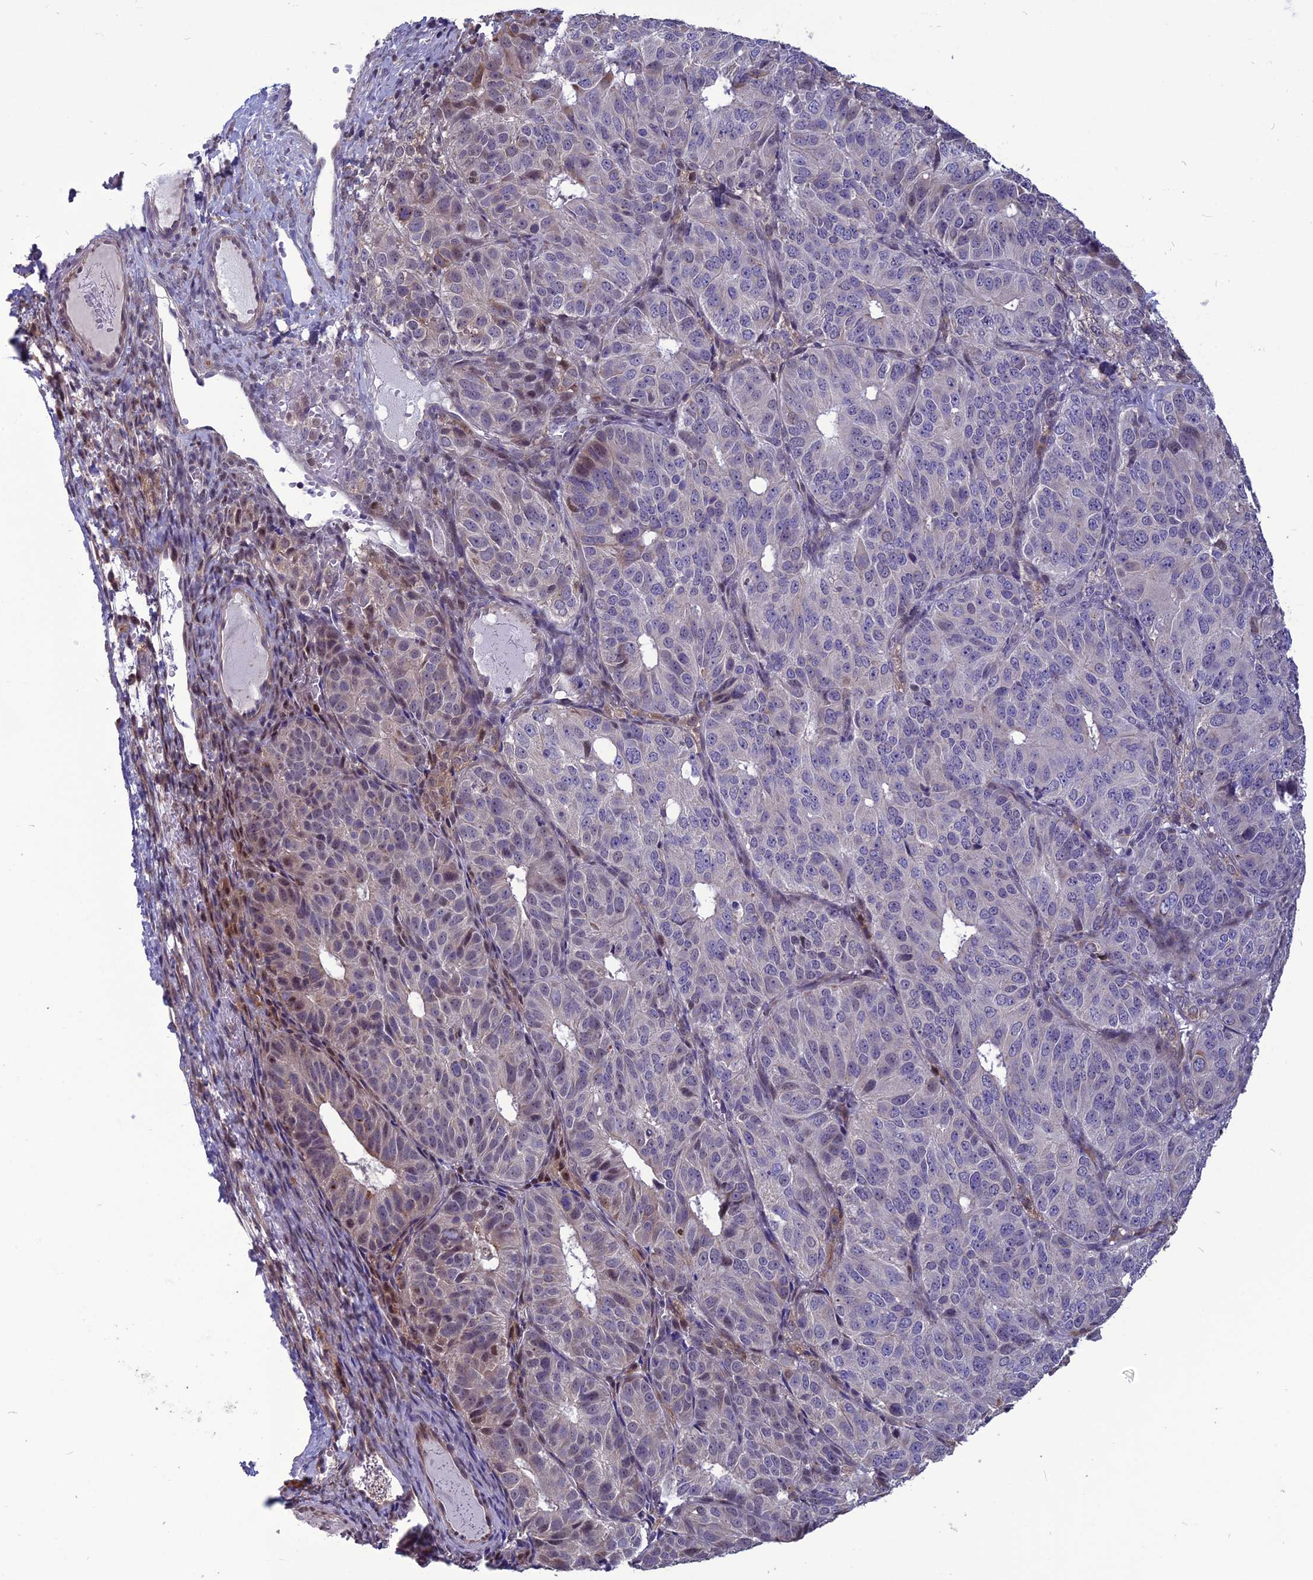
{"staining": {"intensity": "negative", "quantity": "none", "location": "none"}, "tissue": "ovarian cancer", "cell_type": "Tumor cells", "image_type": "cancer", "snomed": [{"axis": "morphology", "description": "Carcinoma, endometroid"}, {"axis": "topography", "description": "Ovary"}], "caption": "Human ovarian cancer (endometroid carcinoma) stained for a protein using immunohistochemistry demonstrates no expression in tumor cells.", "gene": "SPG21", "patient": {"sex": "female", "age": 51}}